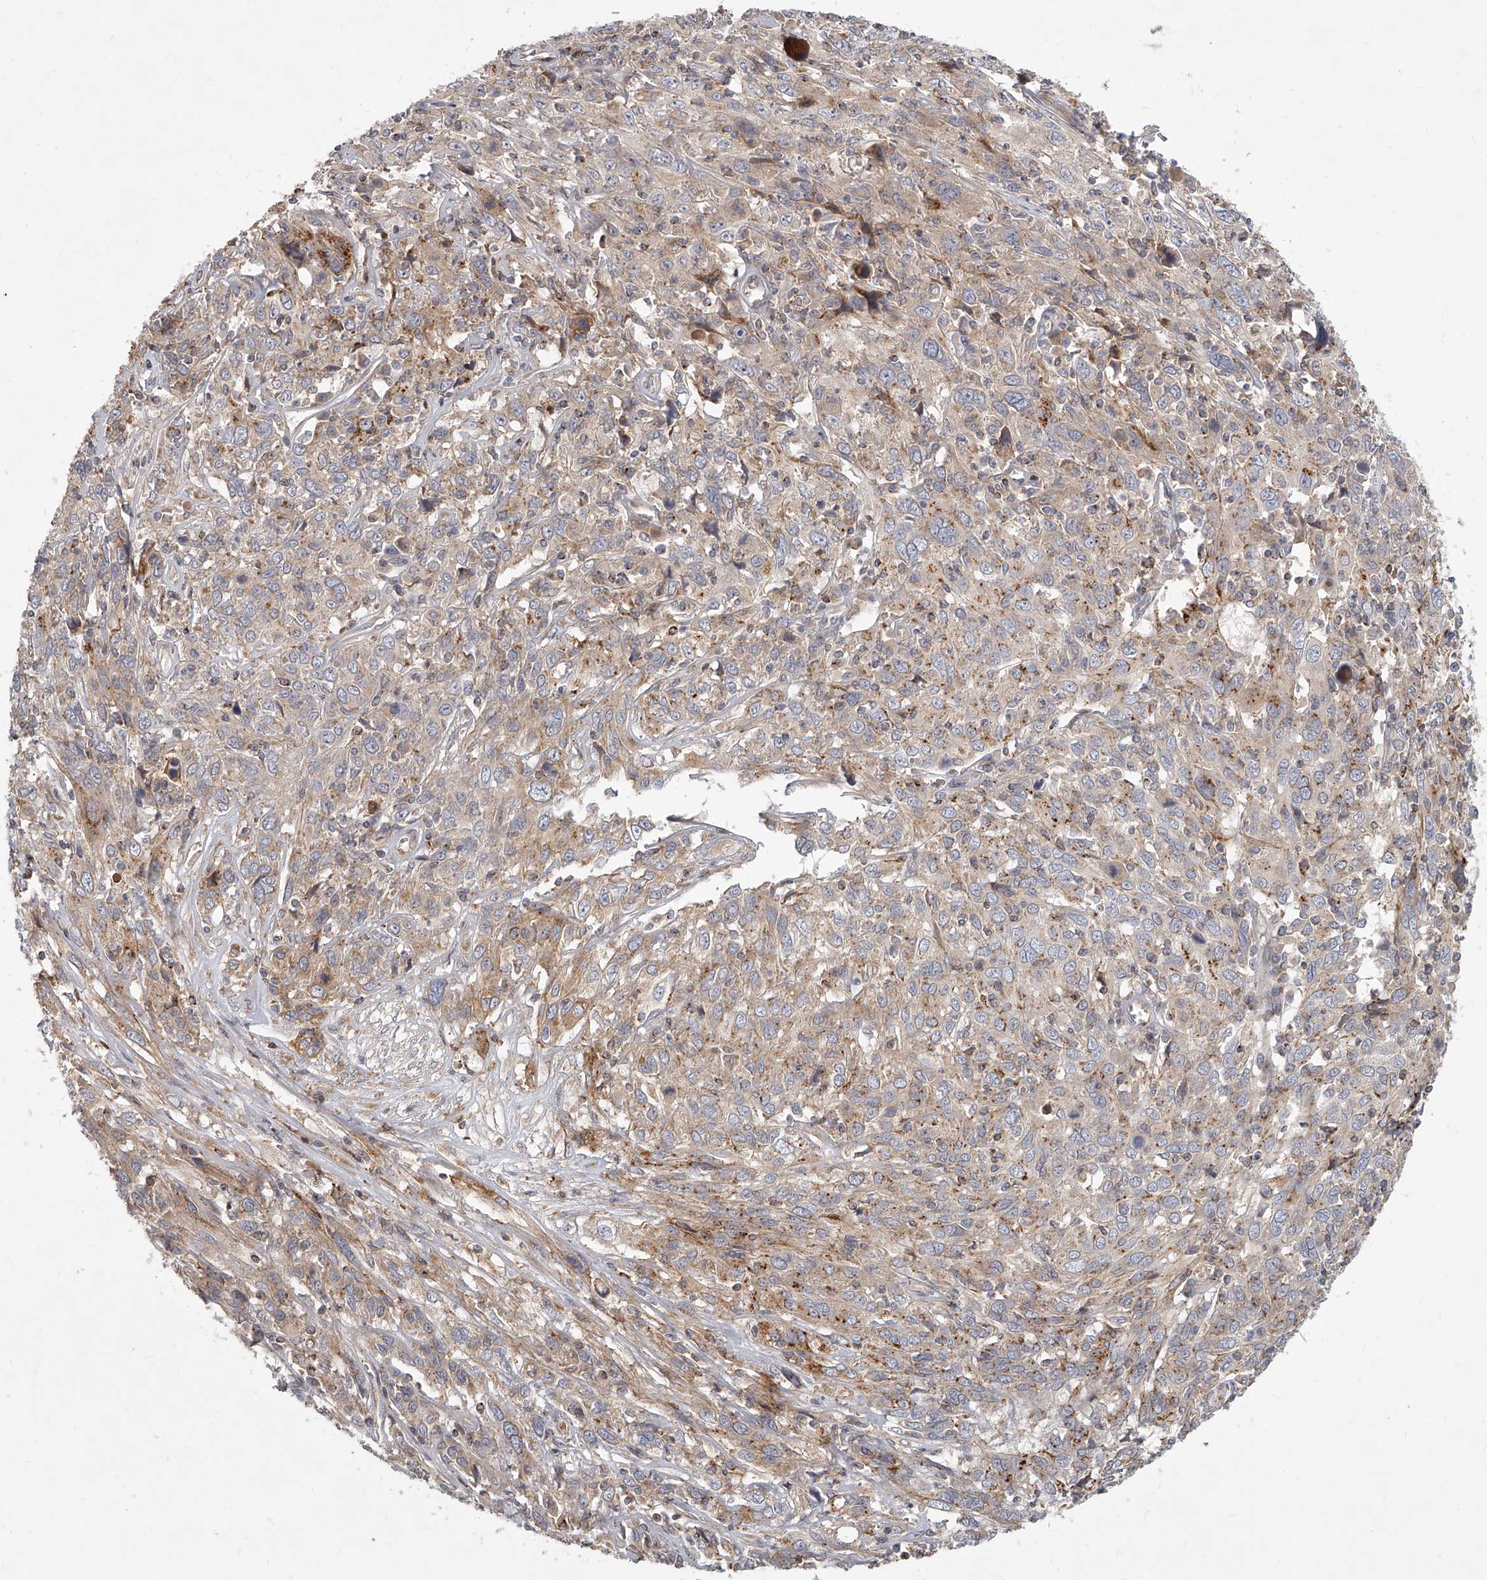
{"staining": {"intensity": "weak", "quantity": ">75%", "location": "cytoplasmic/membranous"}, "tissue": "cervical cancer", "cell_type": "Tumor cells", "image_type": "cancer", "snomed": [{"axis": "morphology", "description": "Squamous cell carcinoma, NOS"}, {"axis": "topography", "description": "Cervix"}], "caption": "Immunohistochemical staining of cervical cancer (squamous cell carcinoma) reveals low levels of weak cytoplasmic/membranous positivity in about >75% of tumor cells.", "gene": "SLC37A1", "patient": {"sex": "female", "age": 46}}